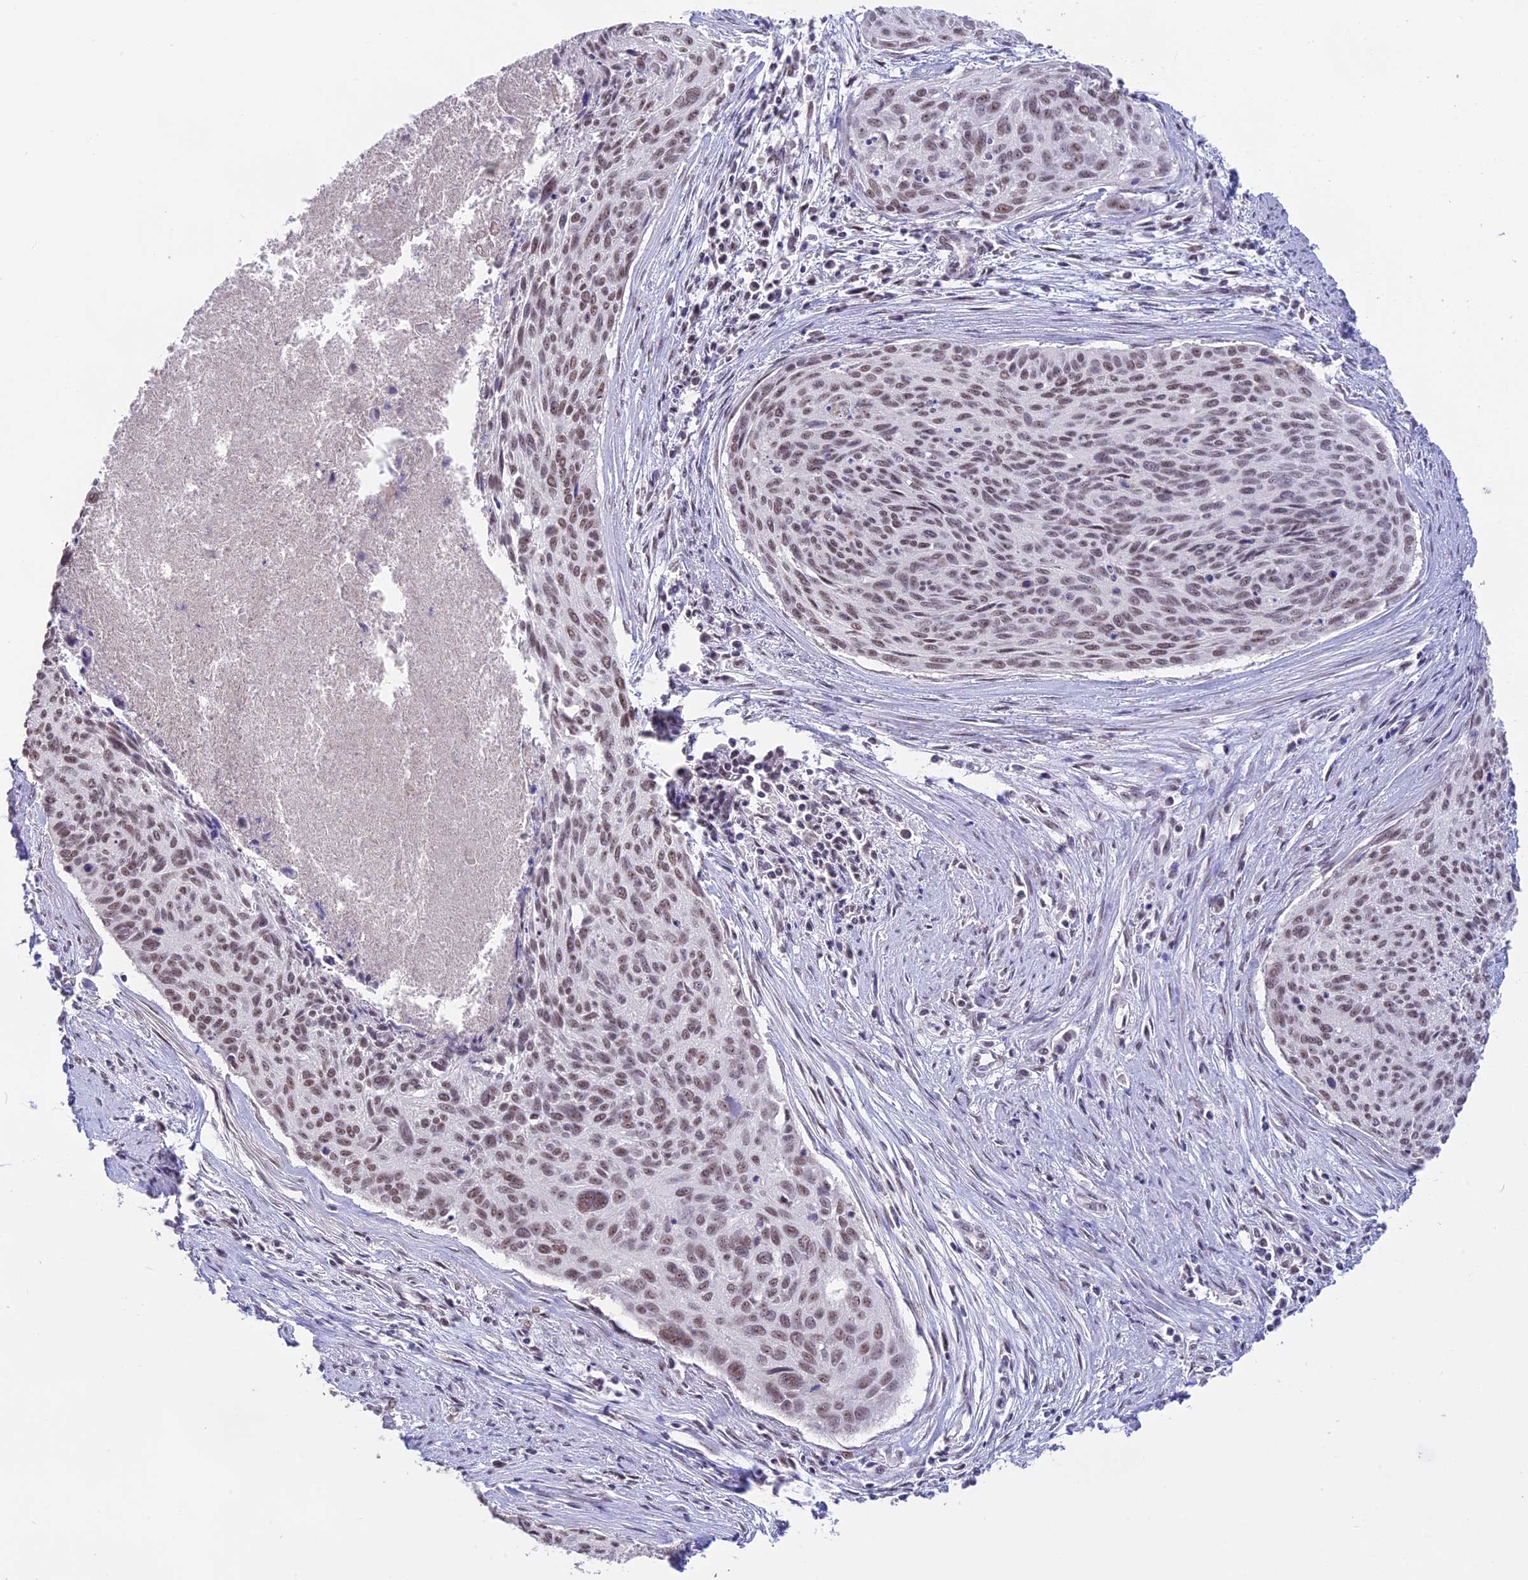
{"staining": {"intensity": "moderate", "quantity": ">75%", "location": "nuclear"}, "tissue": "cervical cancer", "cell_type": "Tumor cells", "image_type": "cancer", "snomed": [{"axis": "morphology", "description": "Squamous cell carcinoma, NOS"}, {"axis": "topography", "description": "Cervix"}], "caption": "Squamous cell carcinoma (cervical) stained with a protein marker shows moderate staining in tumor cells.", "gene": "SETD2", "patient": {"sex": "female", "age": 55}}